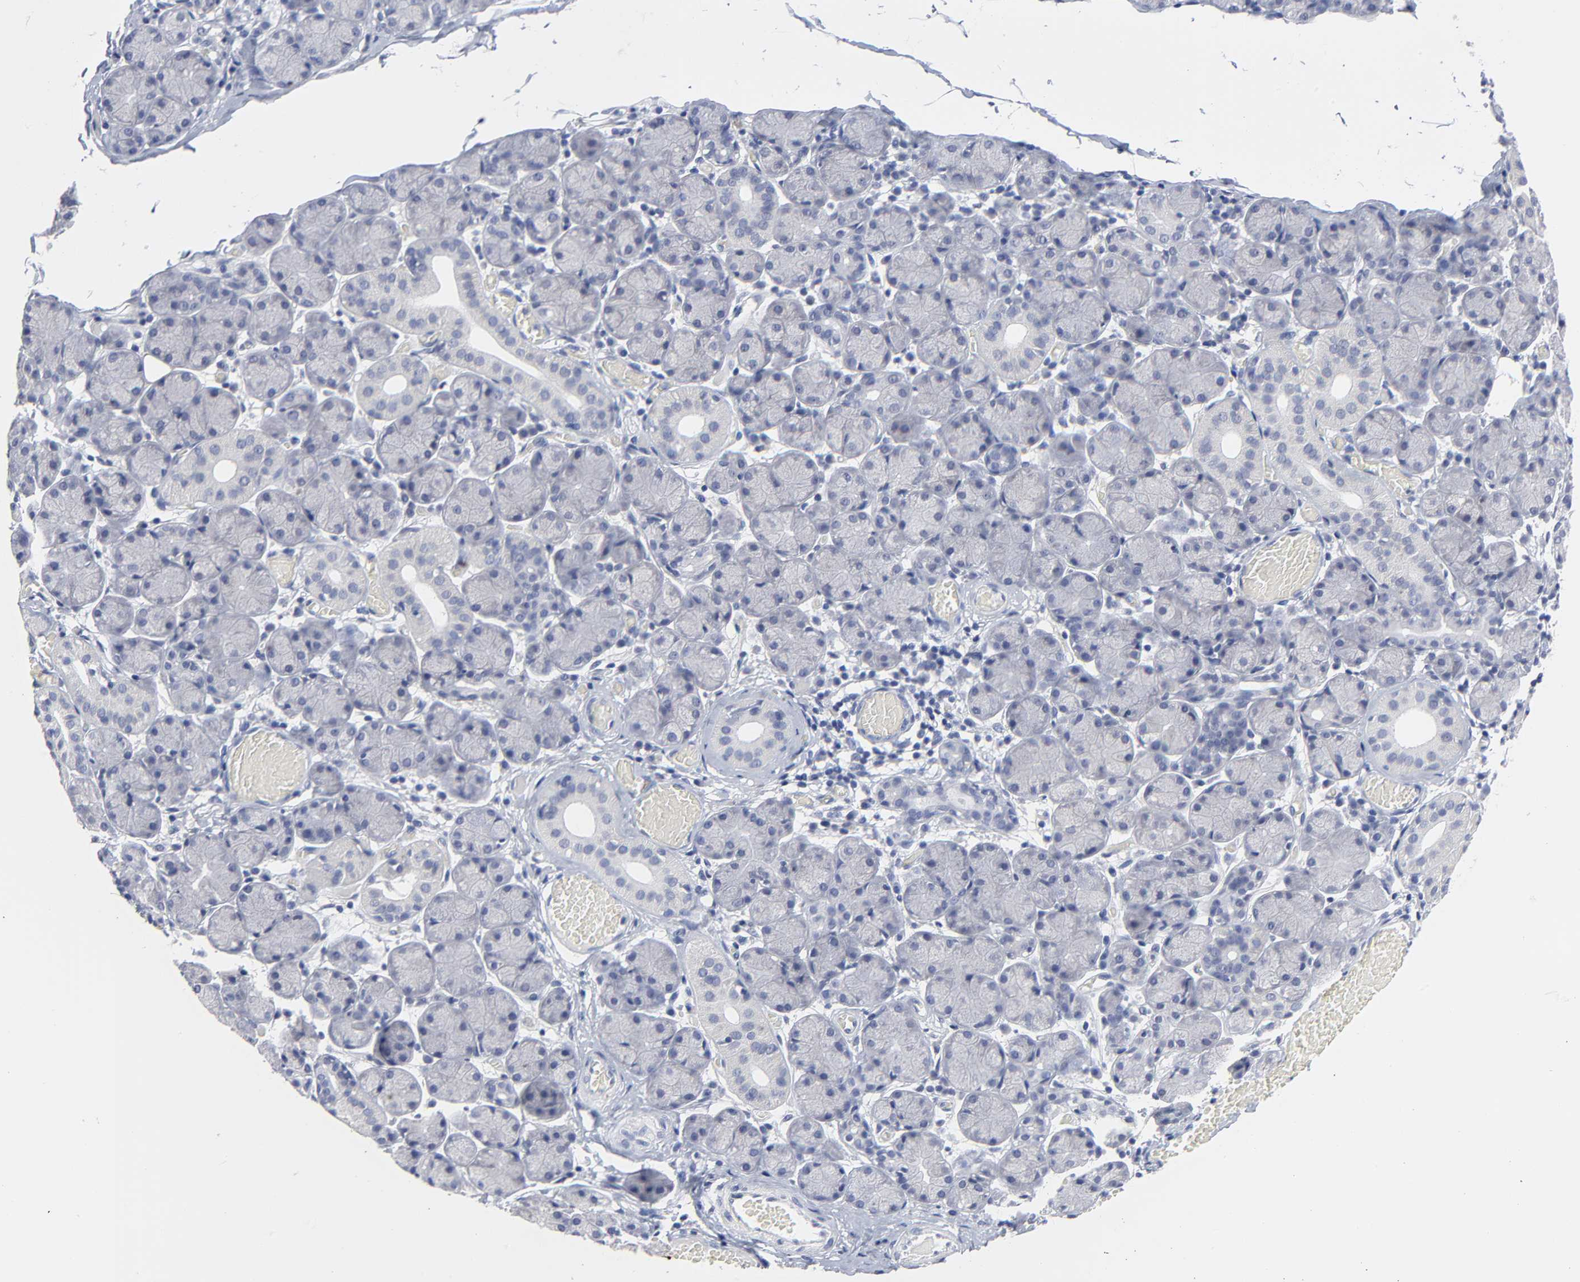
{"staining": {"intensity": "negative", "quantity": "none", "location": "none"}, "tissue": "salivary gland", "cell_type": "Glandular cells", "image_type": "normal", "snomed": [{"axis": "morphology", "description": "Normal tissue, NOS"}, {"axis": "topography", "description": "Salivary gland"}], "caption": "A high-resolution micrograph shows immunohistochemistry staining of unremarkable salivary gland, which reveals no significant positivity in glandular cells.", "gene": "CLEC4G", "patient": {"sex": "female", "age": 24}}